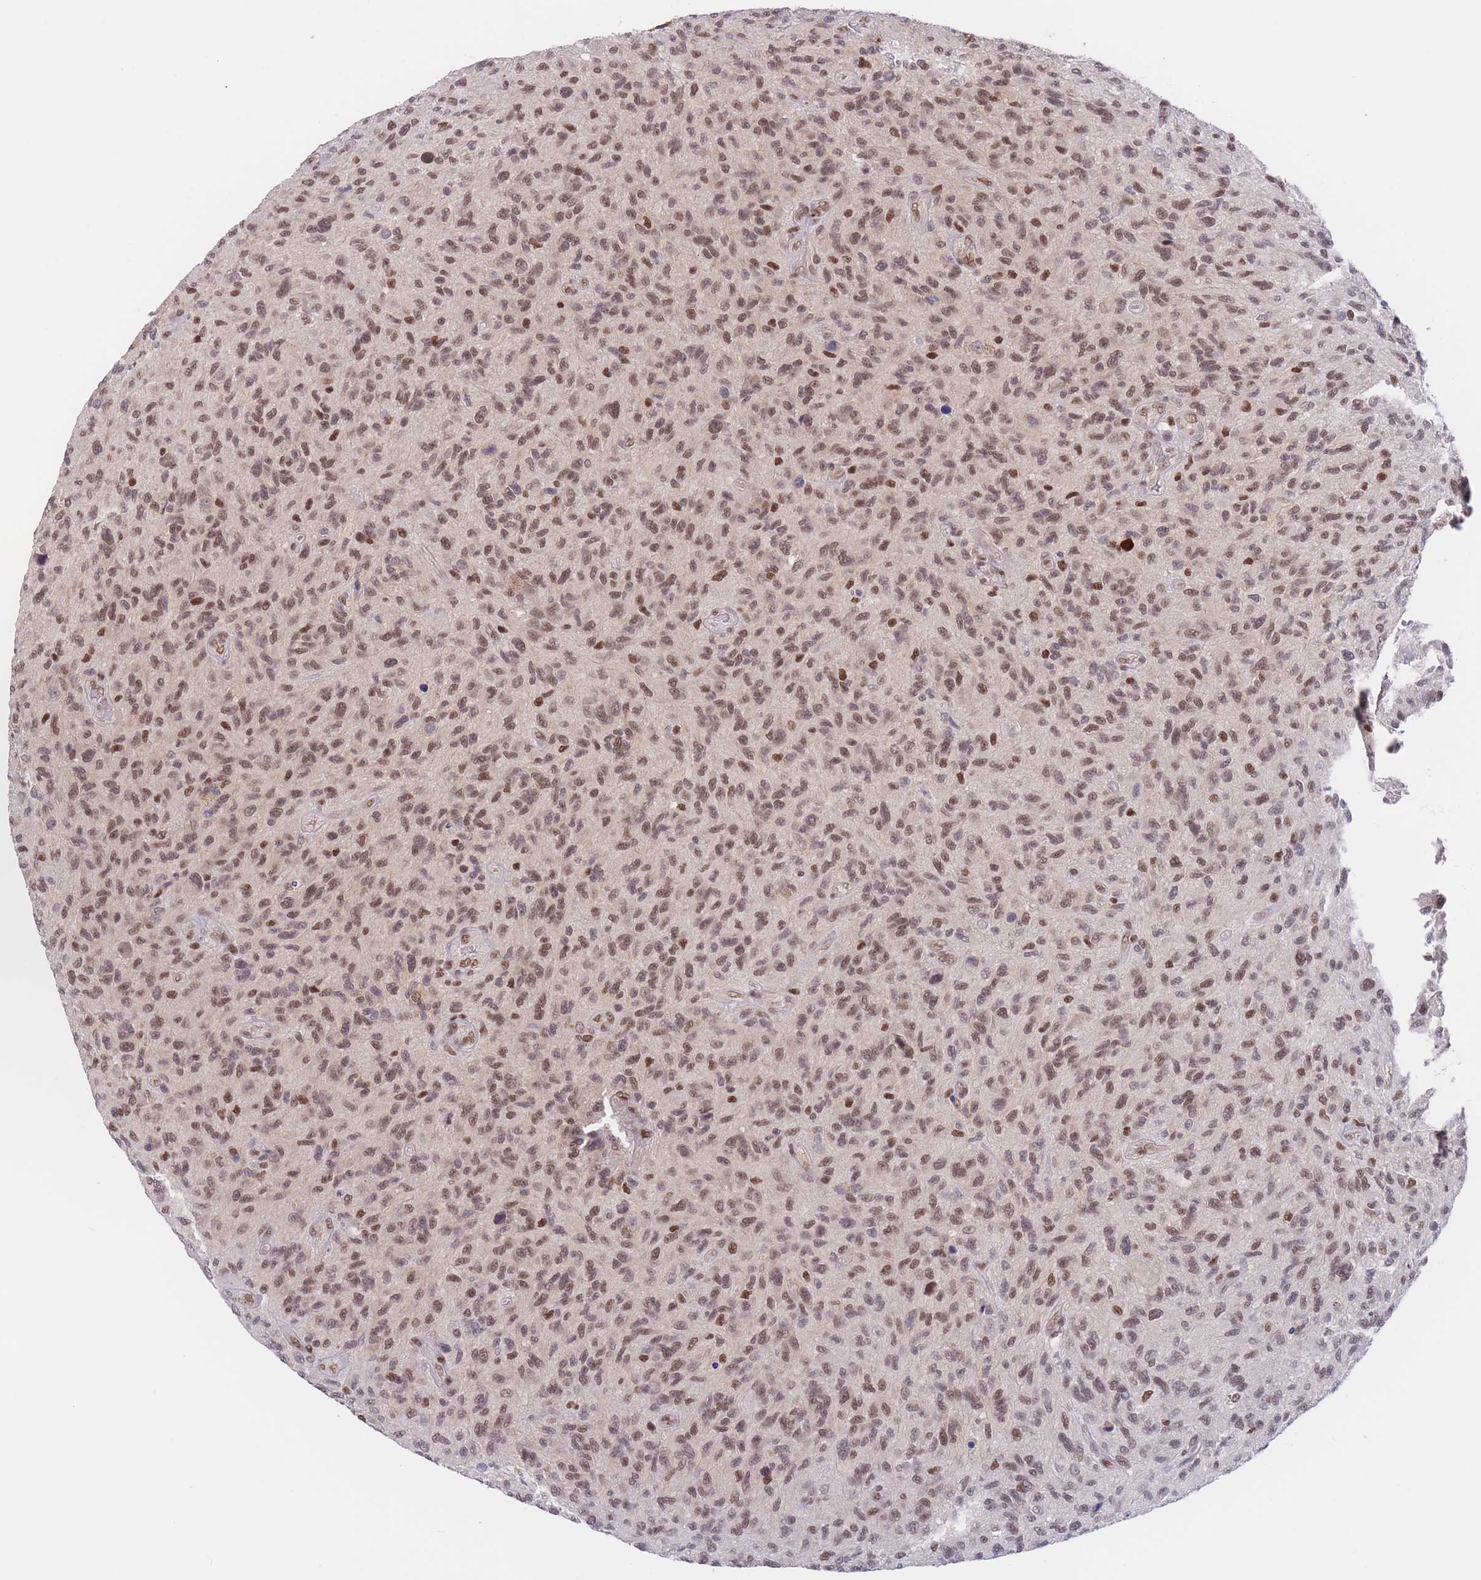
{"staining": {"intensity": "moderate", "quantity": ">75%", "location": "nuclear"}, "tissue": "glioma", "cell_type": "Tumor cells", "image_type": "cancer", "snomed": [{"axis": "morphology", "description": "Glioma, malignant, High grade"}, {"axis": "topography", "description": "Brain"}], "caption": "IHC photomicrograph of neoplastic tissue: human malignant glioma (high-grade) stained using immunohistochemistry reveals medium levels of moderate protein expression localized specifically in the nuclear of tumor cells, appearing as a nuclear brown color.", "gene": "SMAD9", "patient": {"sex": "male", "age": 47}}